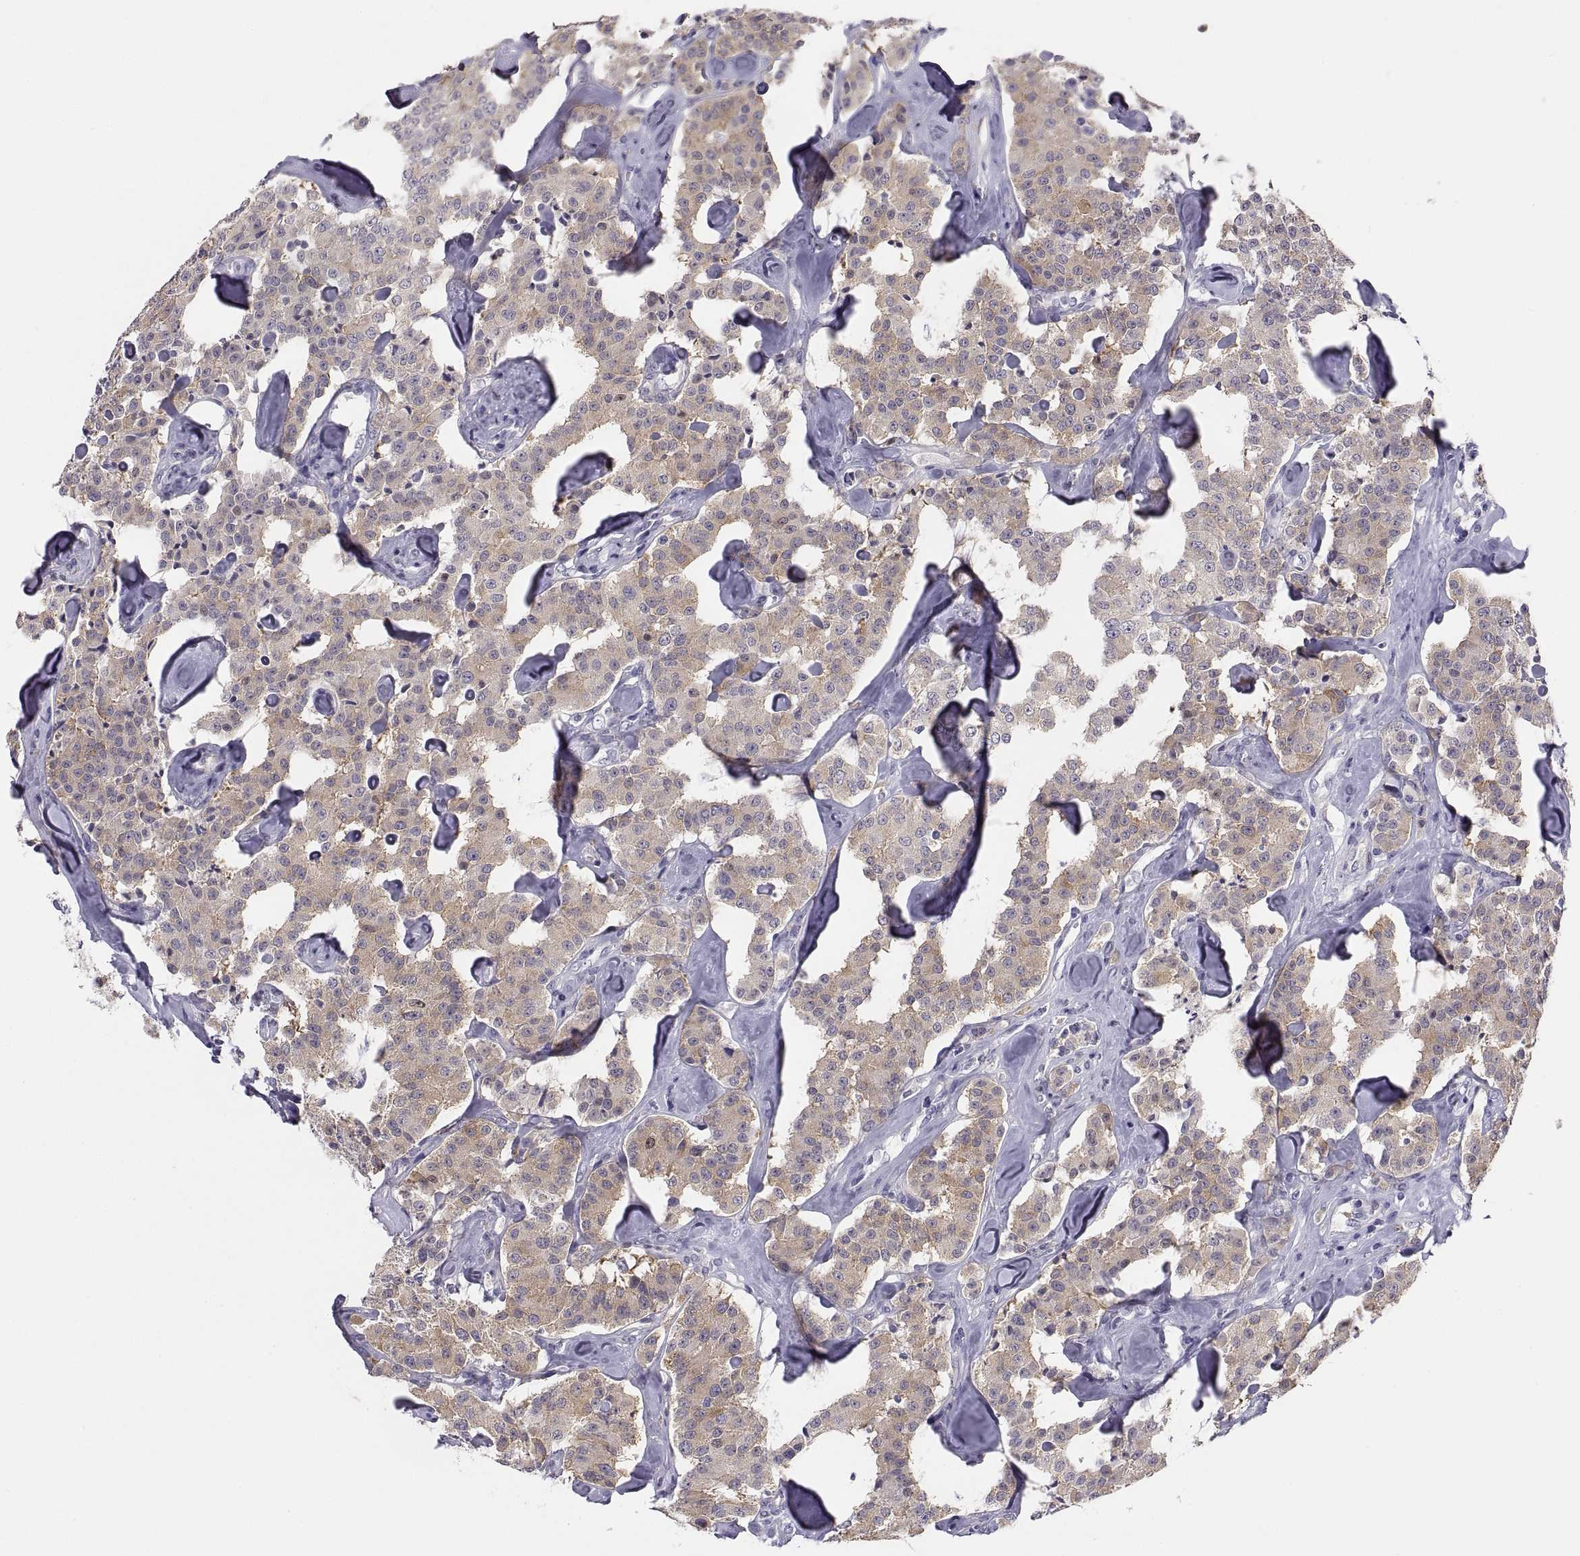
{"staining": {"intensity": "weak", "quantity": ">75%", "location": "cytoplasmic/membranous"}, "tissue": "carcinoid", "cell_type": "Tumor cells", "image_type": "cancer", "snomed": [{"axis": "morphology", "description": "Carcinoid, malignant, NOS"}, {"axis": "topography", "description": "Pancreas"}], "caption": "The image displays immunohistochemical staining of carcinoid. There is weak cytoplasmic/membranous staining is present in about >75% of tumor cells.", "gene": "STRC", "patient": {"sex": "male", "age": 41}}